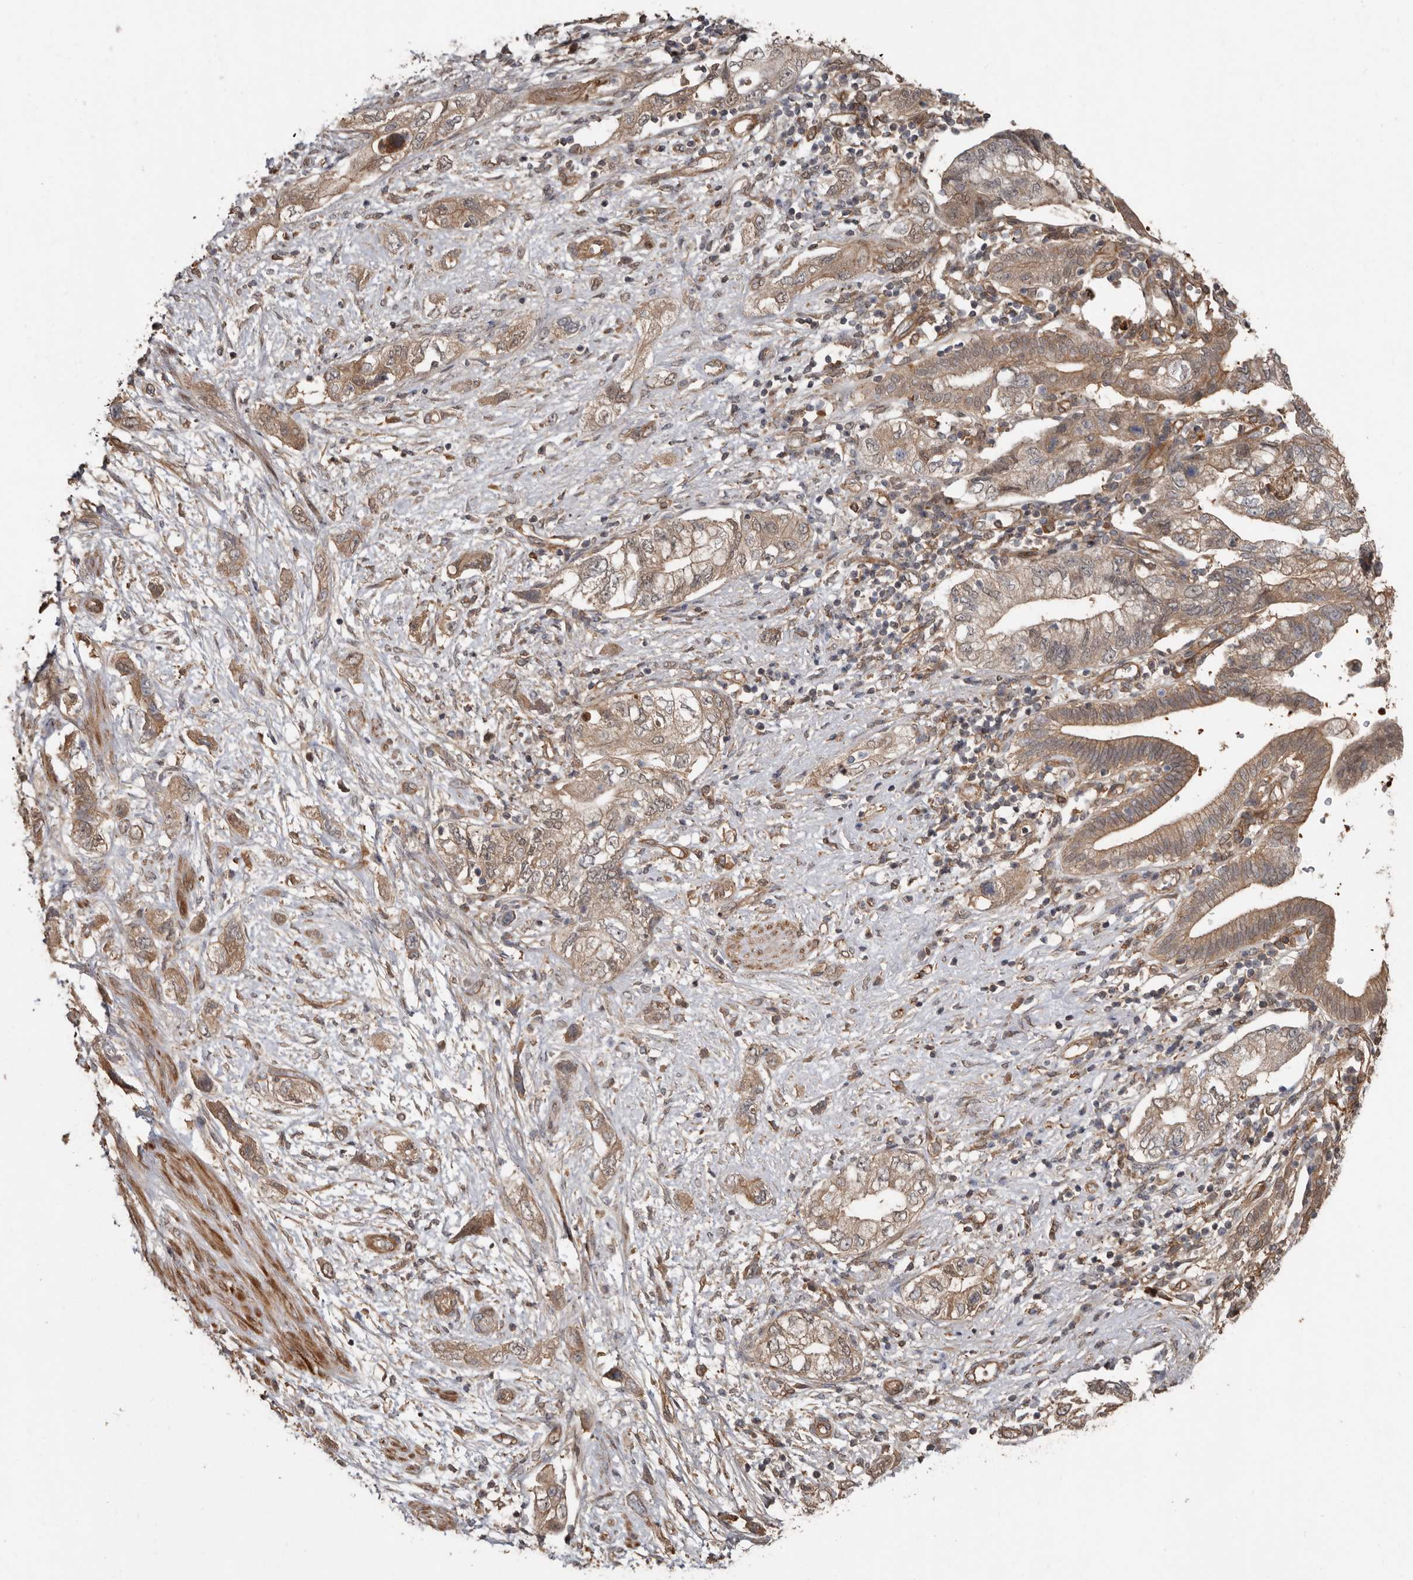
{"staining": {"intensity": "moderate", "quantity": ">75%", "location": "cytoplasmic/membranous"}, "tissue": "pancreatic cancer", "cell_type": "Tumor cells", "image_type": "cancer", "snomed": [{"axis": "morphology", "description": "Adenocarcinoma, NOS"}, {"axis": "topography", "description": "Pancreas"}], "caption": "A micrograph of adenocarcinoma (pancreatic) stained for a protein shows moderate cytoplasmic/membranous brown staining in tumor cells.", "gene": "EXOC3L1", "patient": {"sex": "female", "age": 73}}